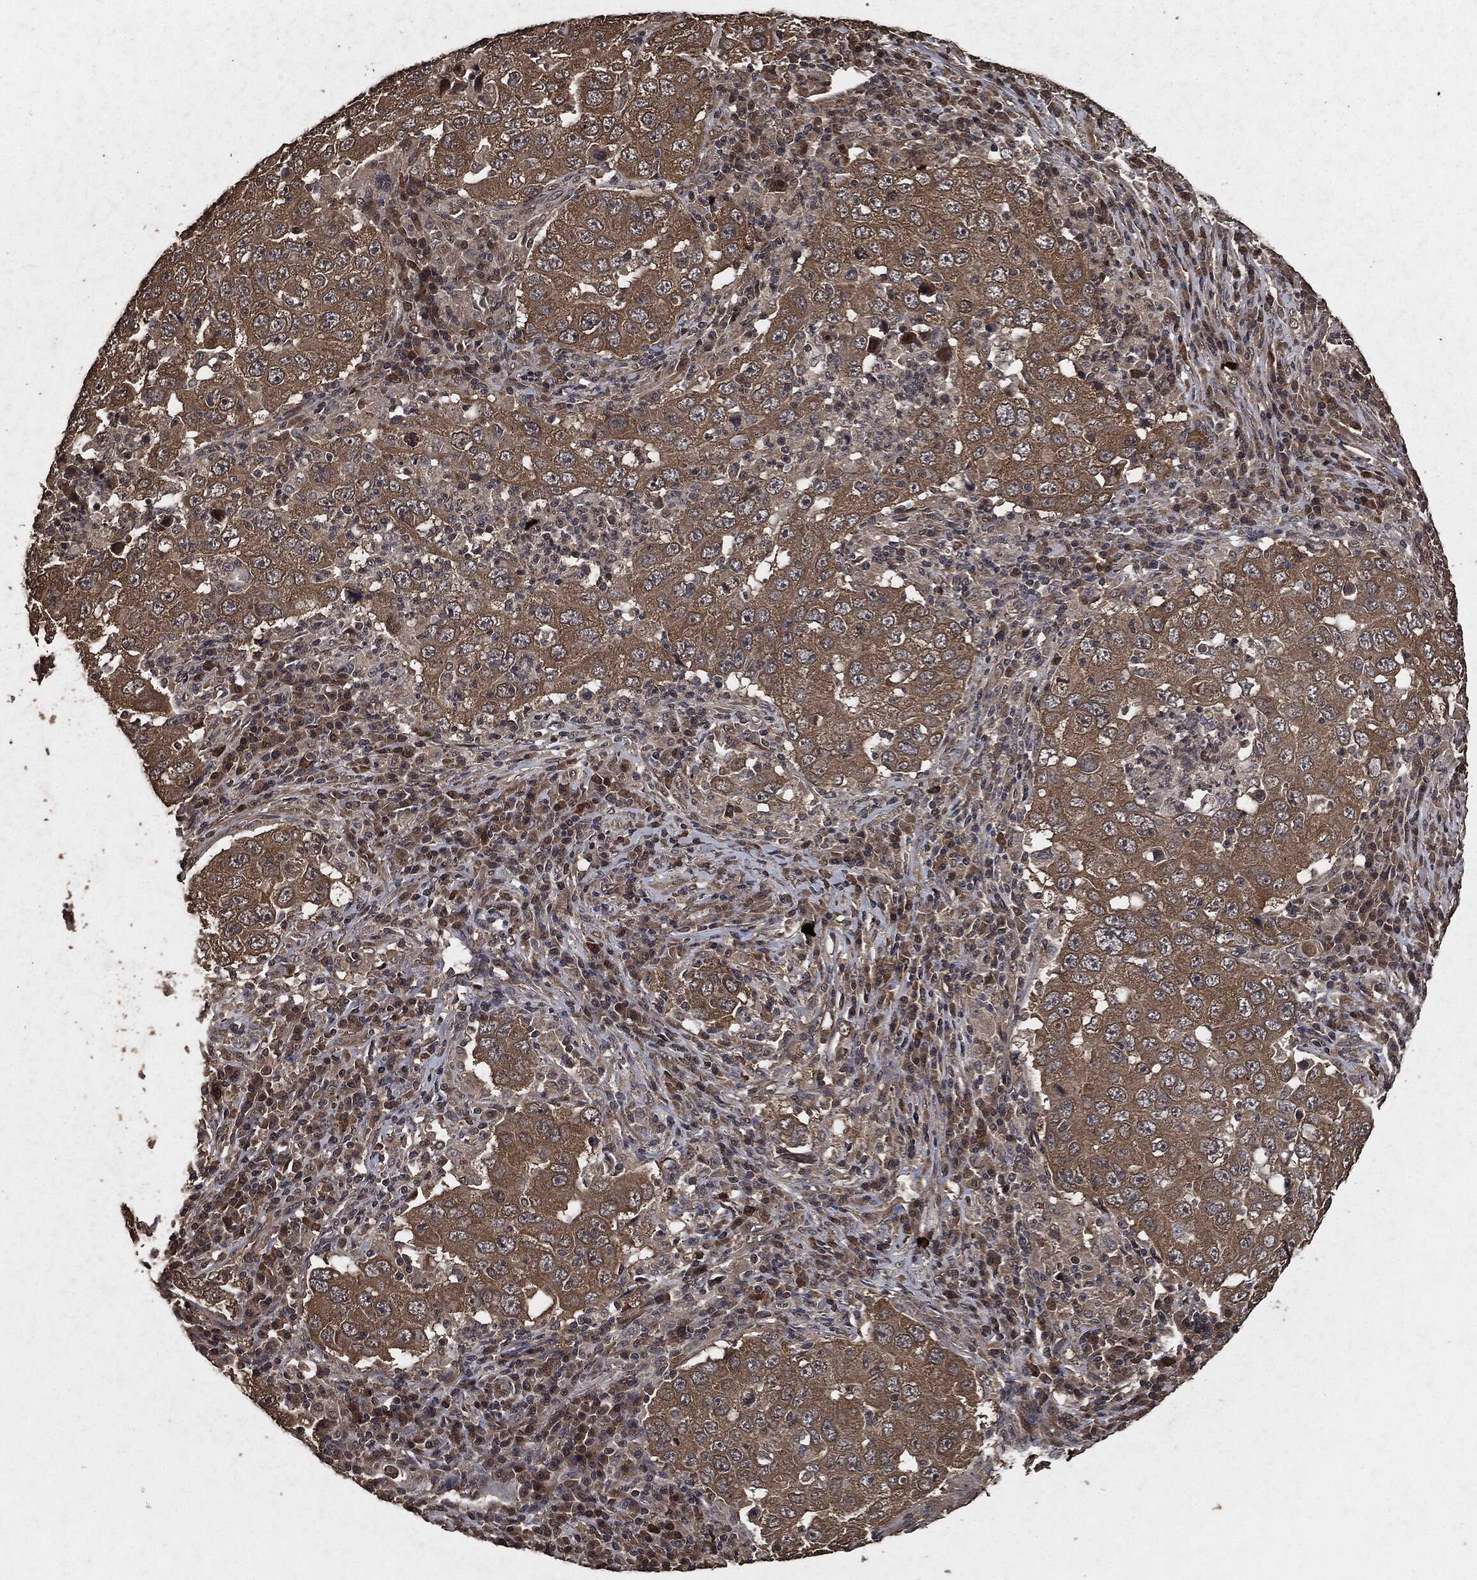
{"staining": {"intensity": "weak", "quantity": ">75%", "location": "cytoplasmic/membranous"}, "tissue": "lung cancer", "cell_type": "Tumor cells", "image_type": "cancer", "snomed": [{"axis": "morphology", "description": "Adenocarcinoma, NOS"}, {"axis": "topography", "description": "Lung"}], "caption": "Lung adenocarcinoma was stained to show a protein in brown. There is low levels of weak cytoplasmic/membranous staining in approximately >75% of tumor cells.", "gene": "AKT1S1", "patient": {"sex": "male", "age": 73}}